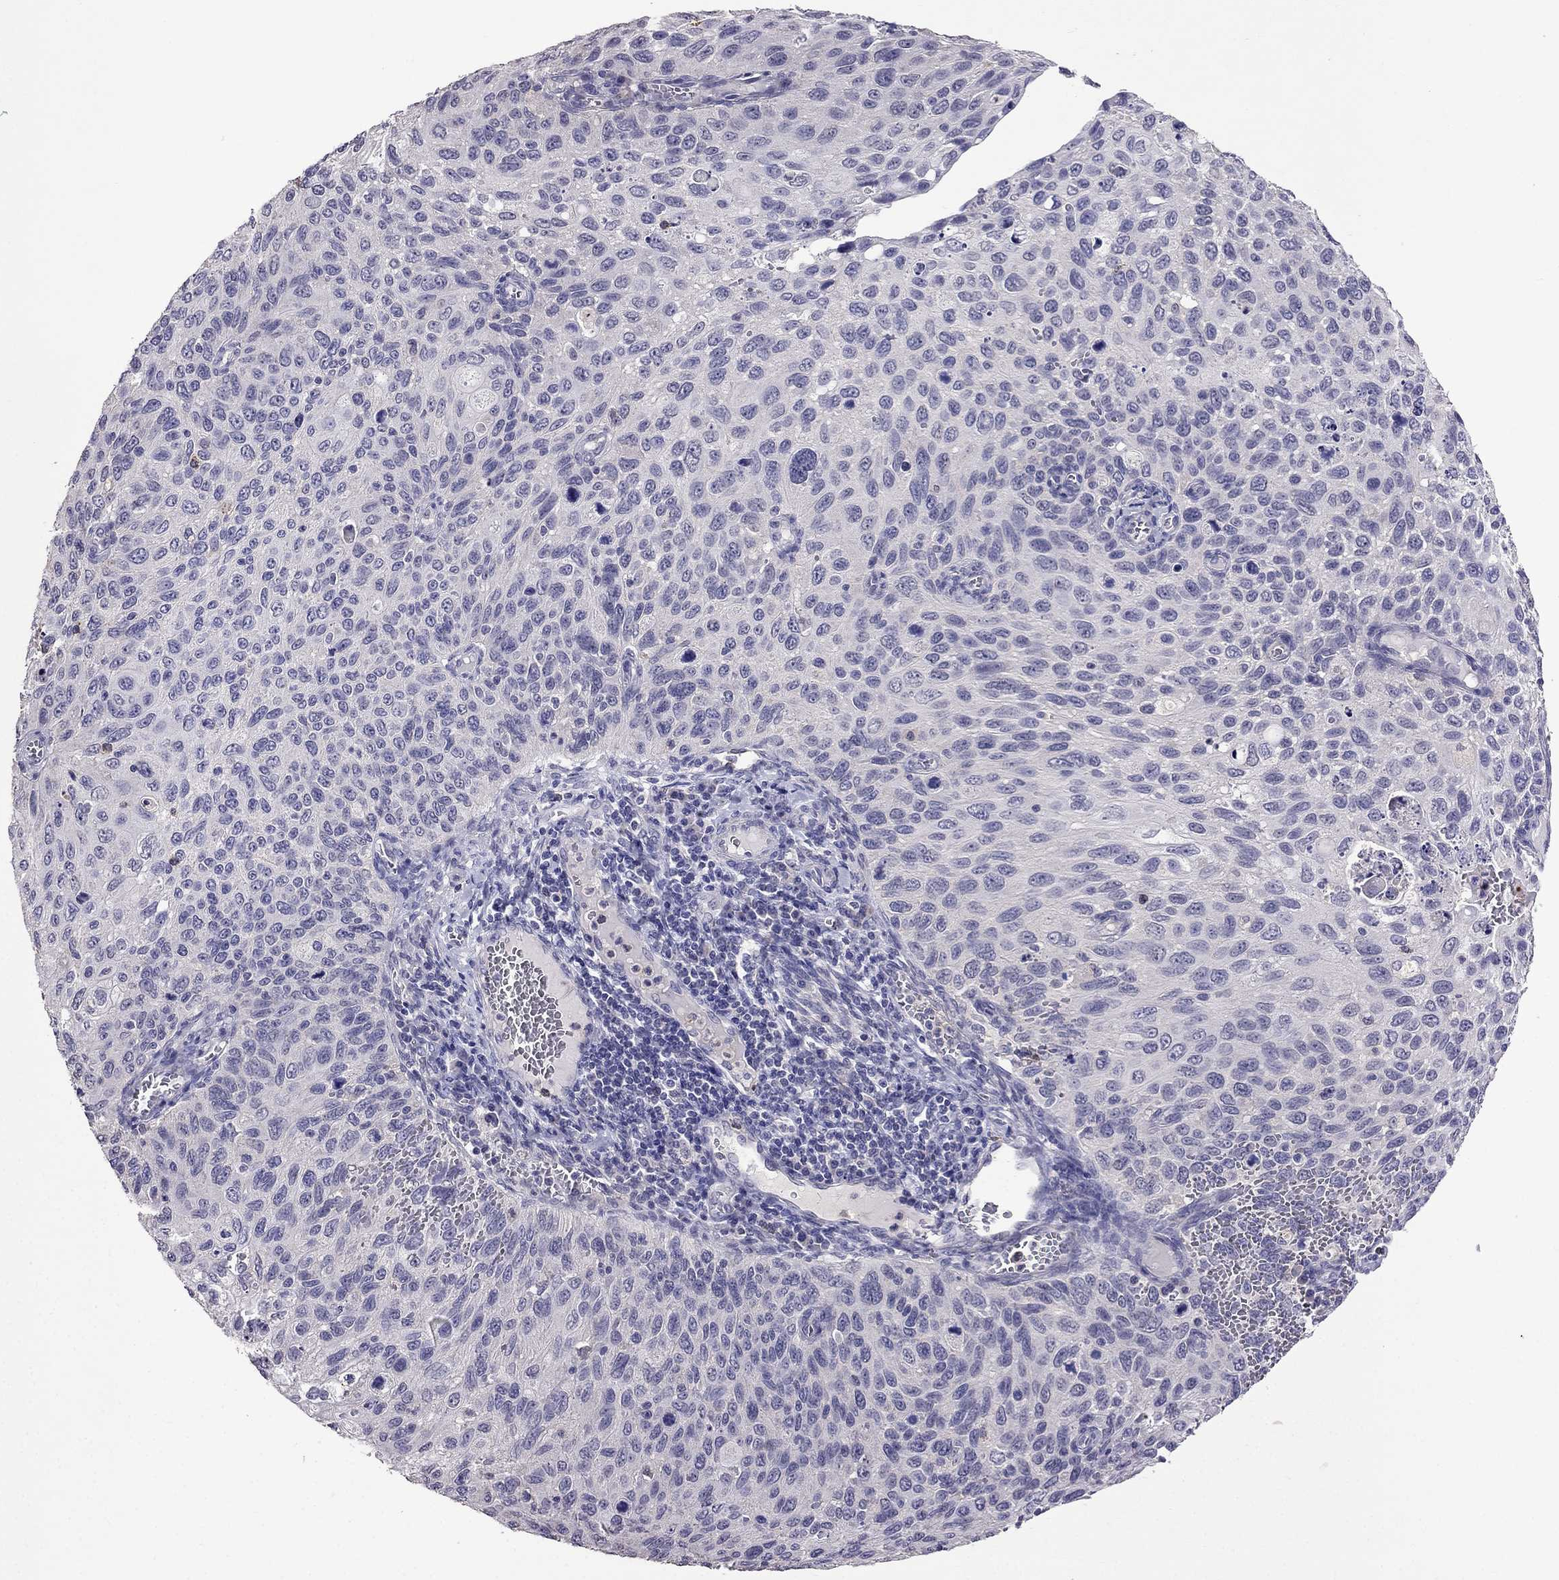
{"staining": {"intensity": "negative", "quantity": "none", "location": "none"}, "tissue": "cervical cancer", "cell_type": "Tumor cells", "image_type": "cancer", "snomed": [{"axis": "morphology", "description": "Squamous cell carcinoma, NOS"}, {"axis": "topography", "description": "Cervix"}], "caption": "Human cervical cancer stained for a protein using immunohistochemistry (IHC) displays no positivity in tumor cells.", "gene": "AQP9", "patient": {"sex": "female", "age": 70}}